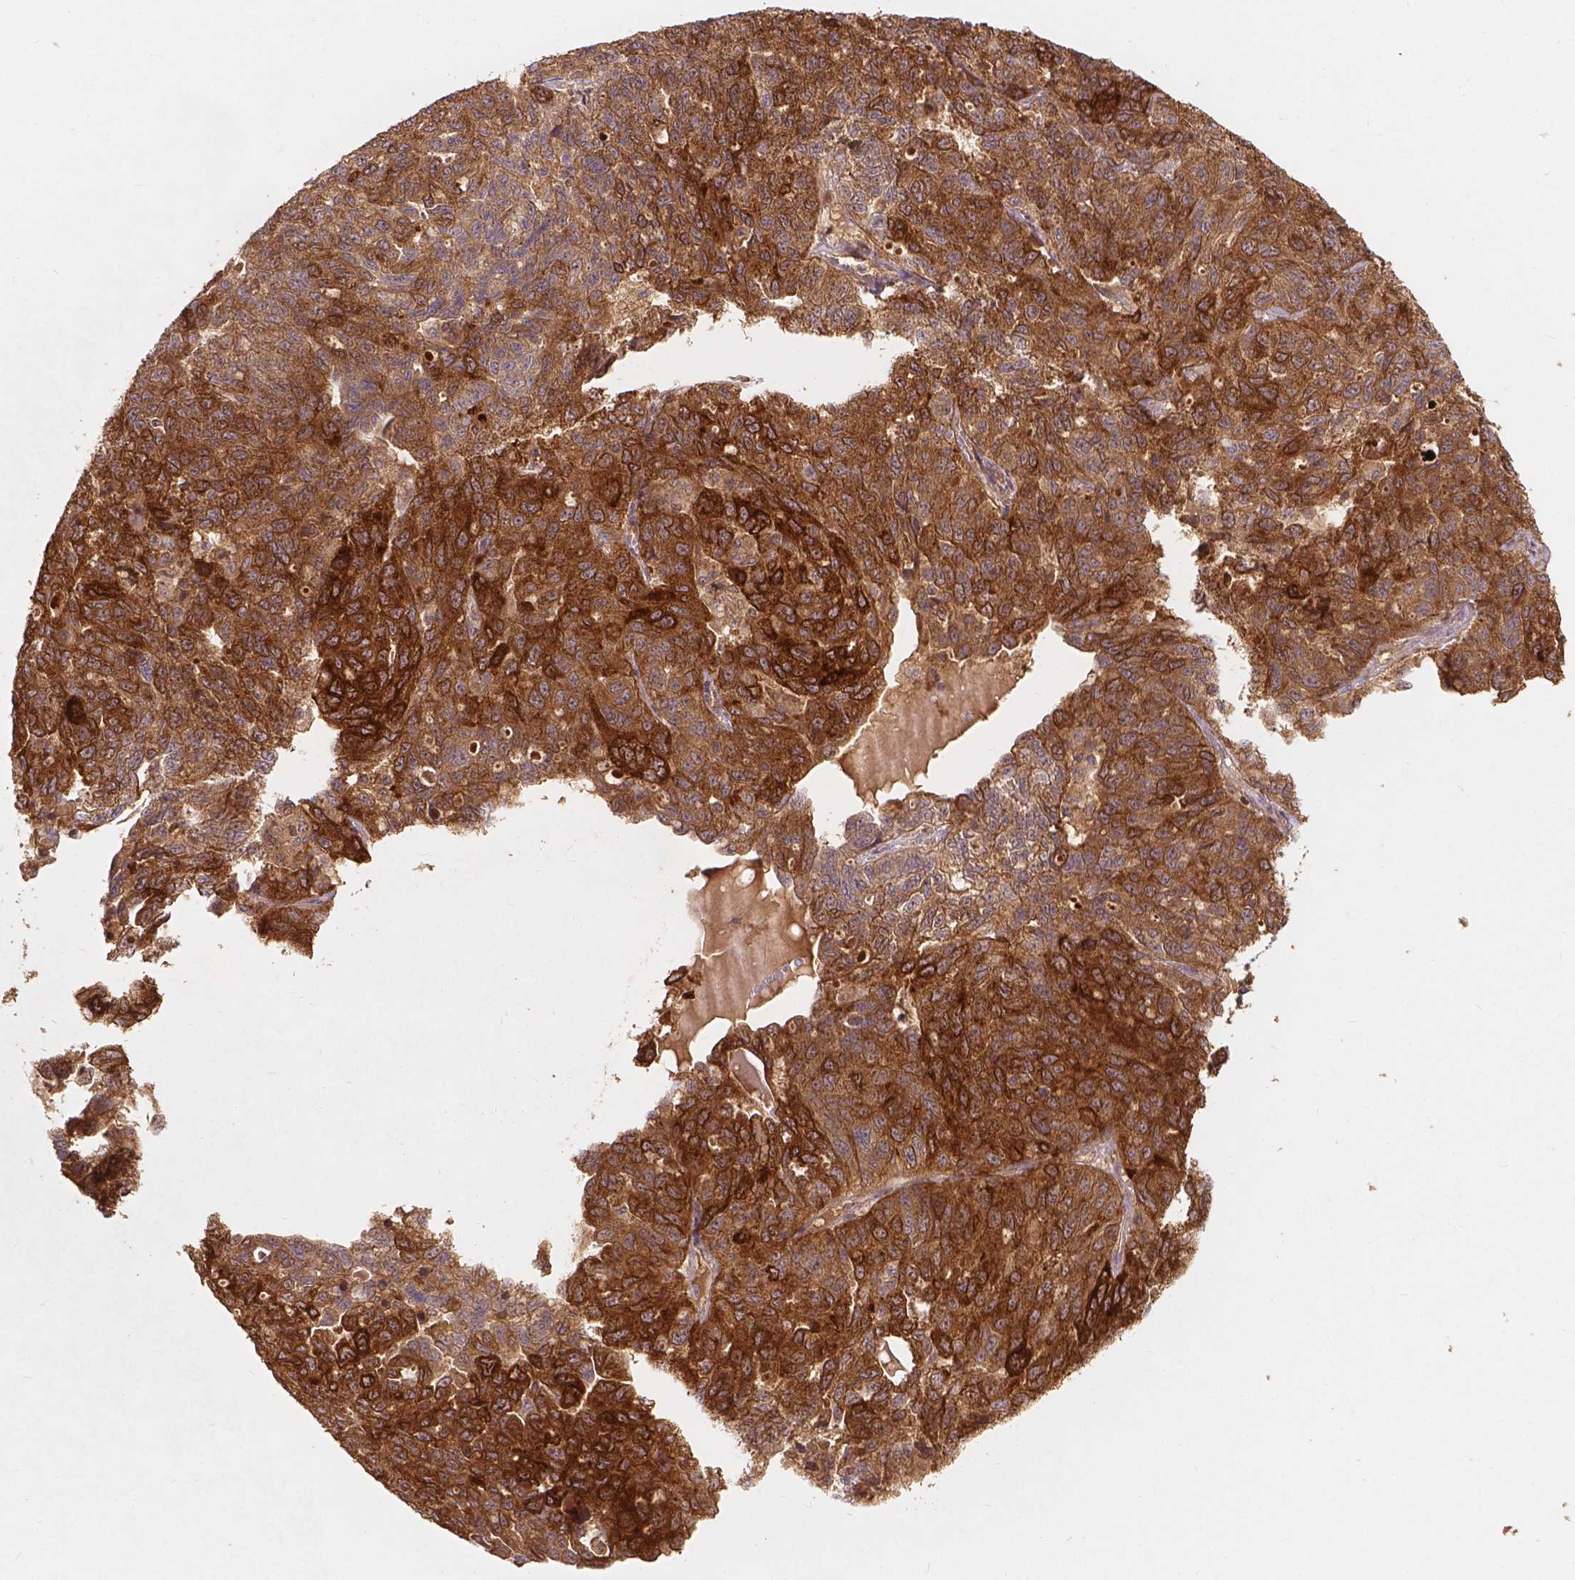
{"staining": {"intensity": "strong", "quantity": ">75%", "location": "cytoplasmic/membranous"}, "tissue": "ovarian cancer", "cell_type": "Tumor cells", "image_type": "cancer", "snomed": [{"axis": "morphology", "description": "Cystadenocarcinoma, serous, NOS"}, {"axis": "topography", "description": "Ovary"}], "caption": "Immunohistochemical staining of ovarian cancer exhibits high levels of strong cytoplasmic/membranous expression in about >75% of tumor cells.", "gene": "XPR1", "patient": {"sex": "female", "age": 71}}